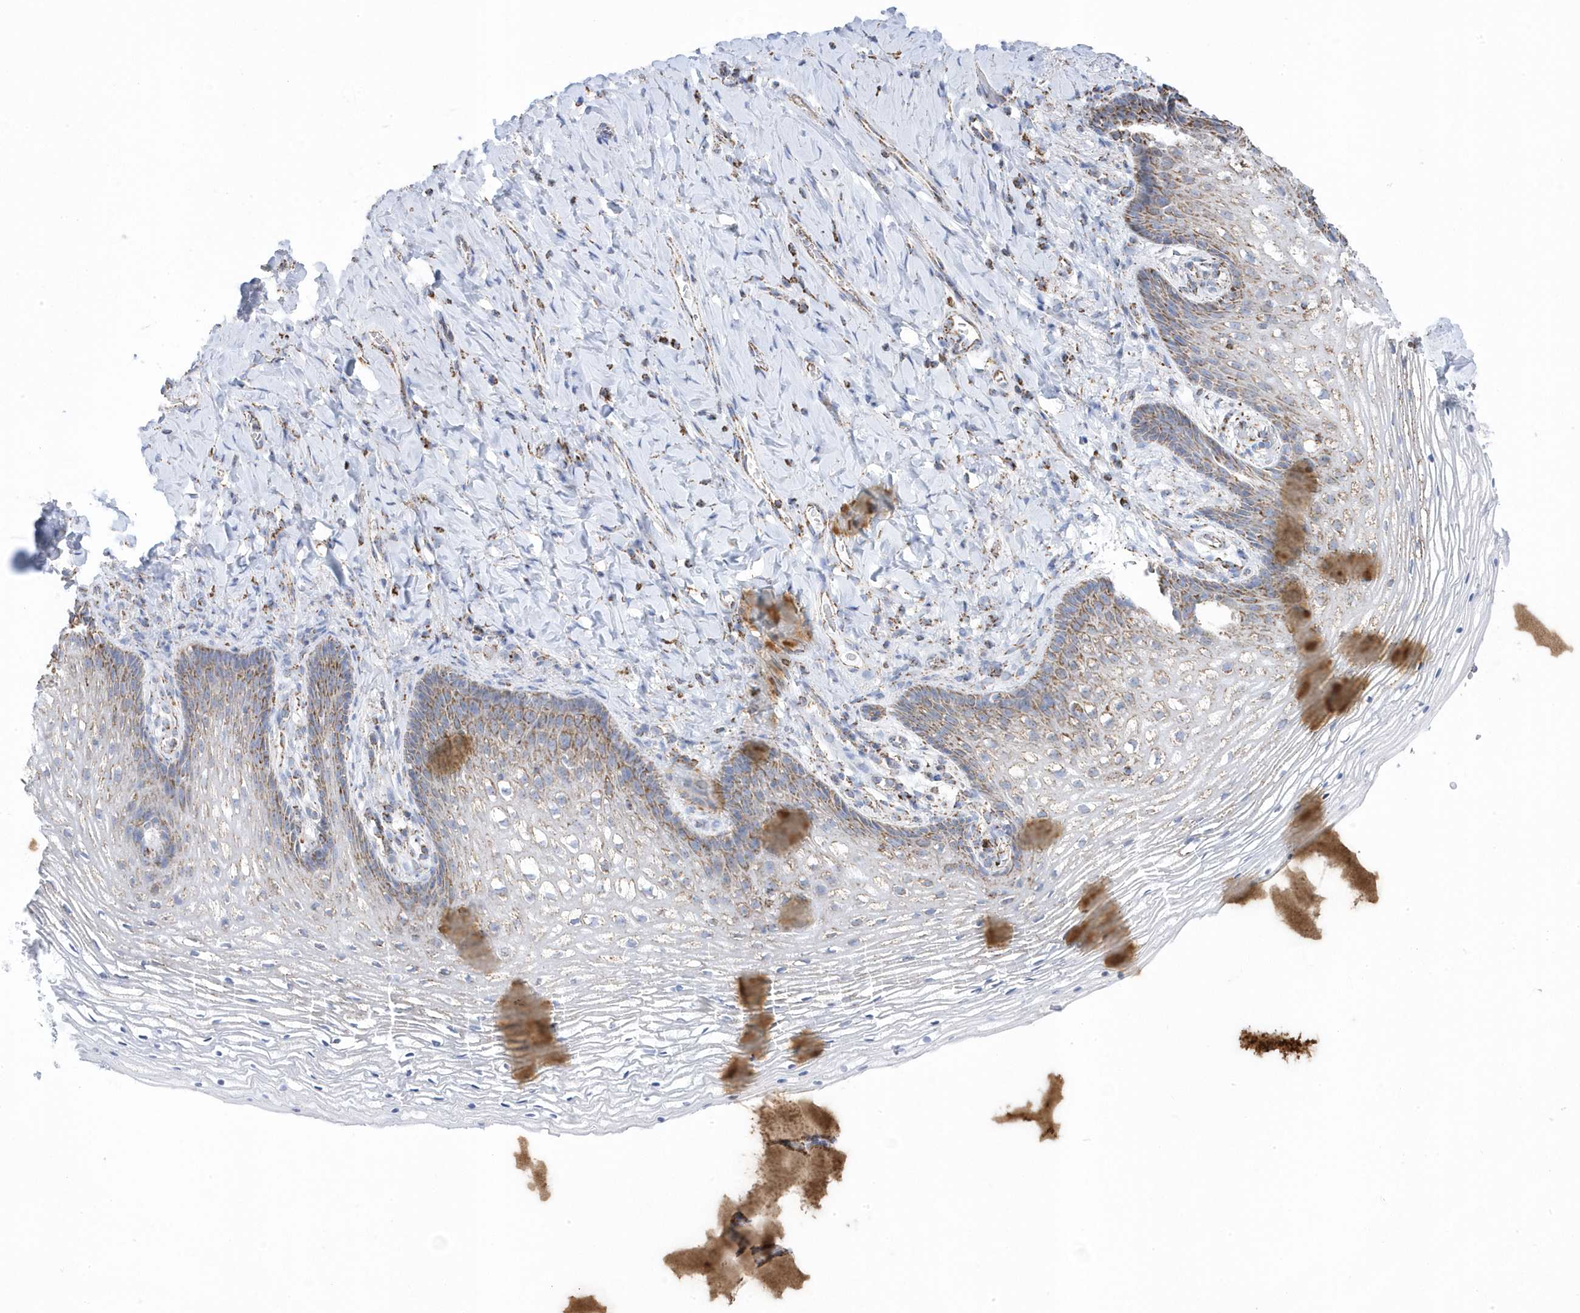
{"staining": {"intensity": "moderate", "quantity": "<25%", "location": "cytoplasmic/membranous"}, "tissue": "vagina", "cell_type": "Squamous epithelial cells", "image_type": "normal", "snomed": [{"axis": "morphology", "description": "Normal tissue, NOS"}, {"axis": "topography", "description": "Vagina"}], "caption": "Immunohistochemistry (DAB) staining of unremarkable human vagina exhibits moderate cytoplasmic/membranous protein positivity in approximately <25% of squamous epithelial cells.", "gene": "GTPBP8", "patient": {"sex": "female", "age": 60}}